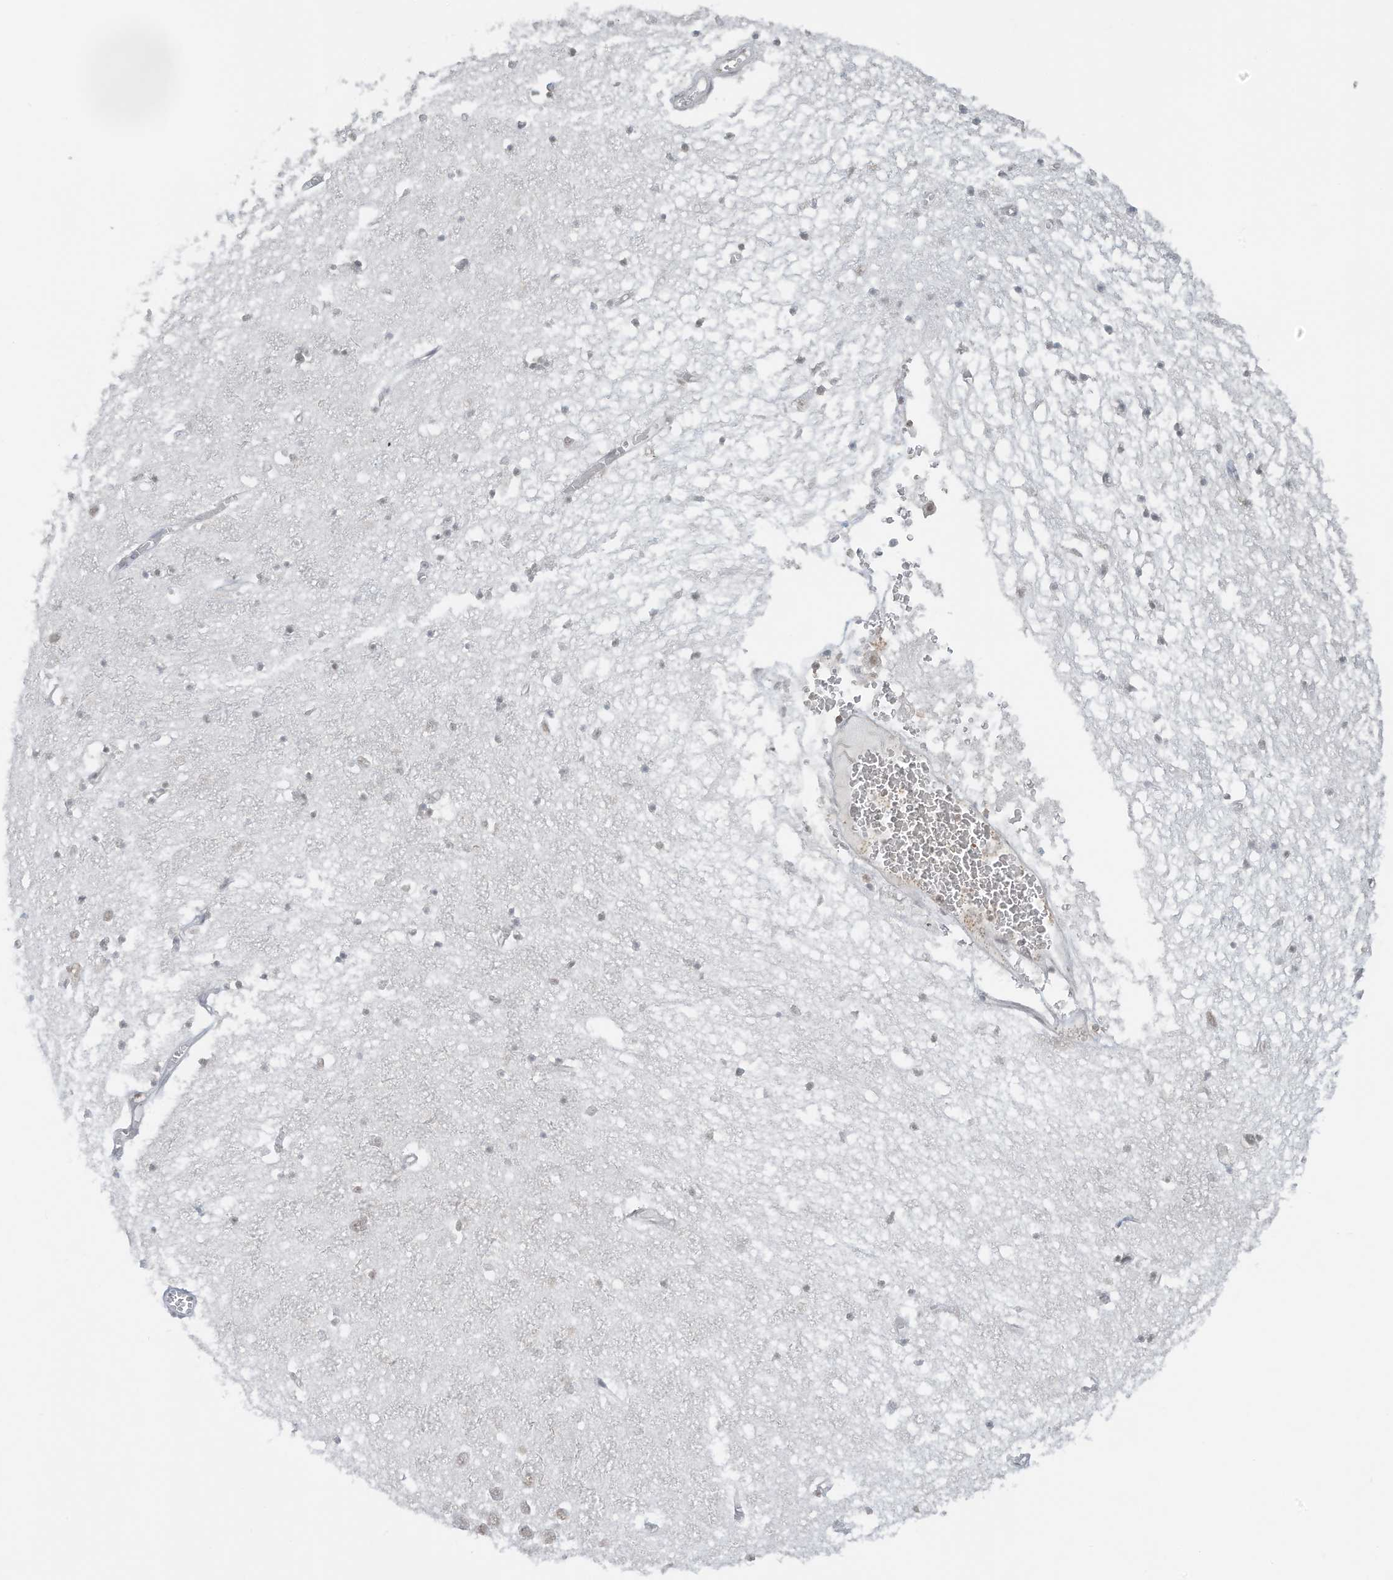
{"staining": {"intensity": "weak", "quantity": "<25%", "location": "nuclear"}, "tissue": "hippocampus", "cell_type": "Glial cells", "image_type": "normal", "snomed": [{"axis": "morphology", "description": "Normal tissue, NOS"}, {"axis": "topography", "description": "Hippocampus"}], "caption": "High magnification brightfield microscopy of unremarkable hippocampus stained with DAB (3,3'-diaminobenzidine) (brown) and counterstained with hematoxylin (blue): glial cells show no significant staining.", "gene": "DBR1", "patient": {"sex": "male", "age": 70}}